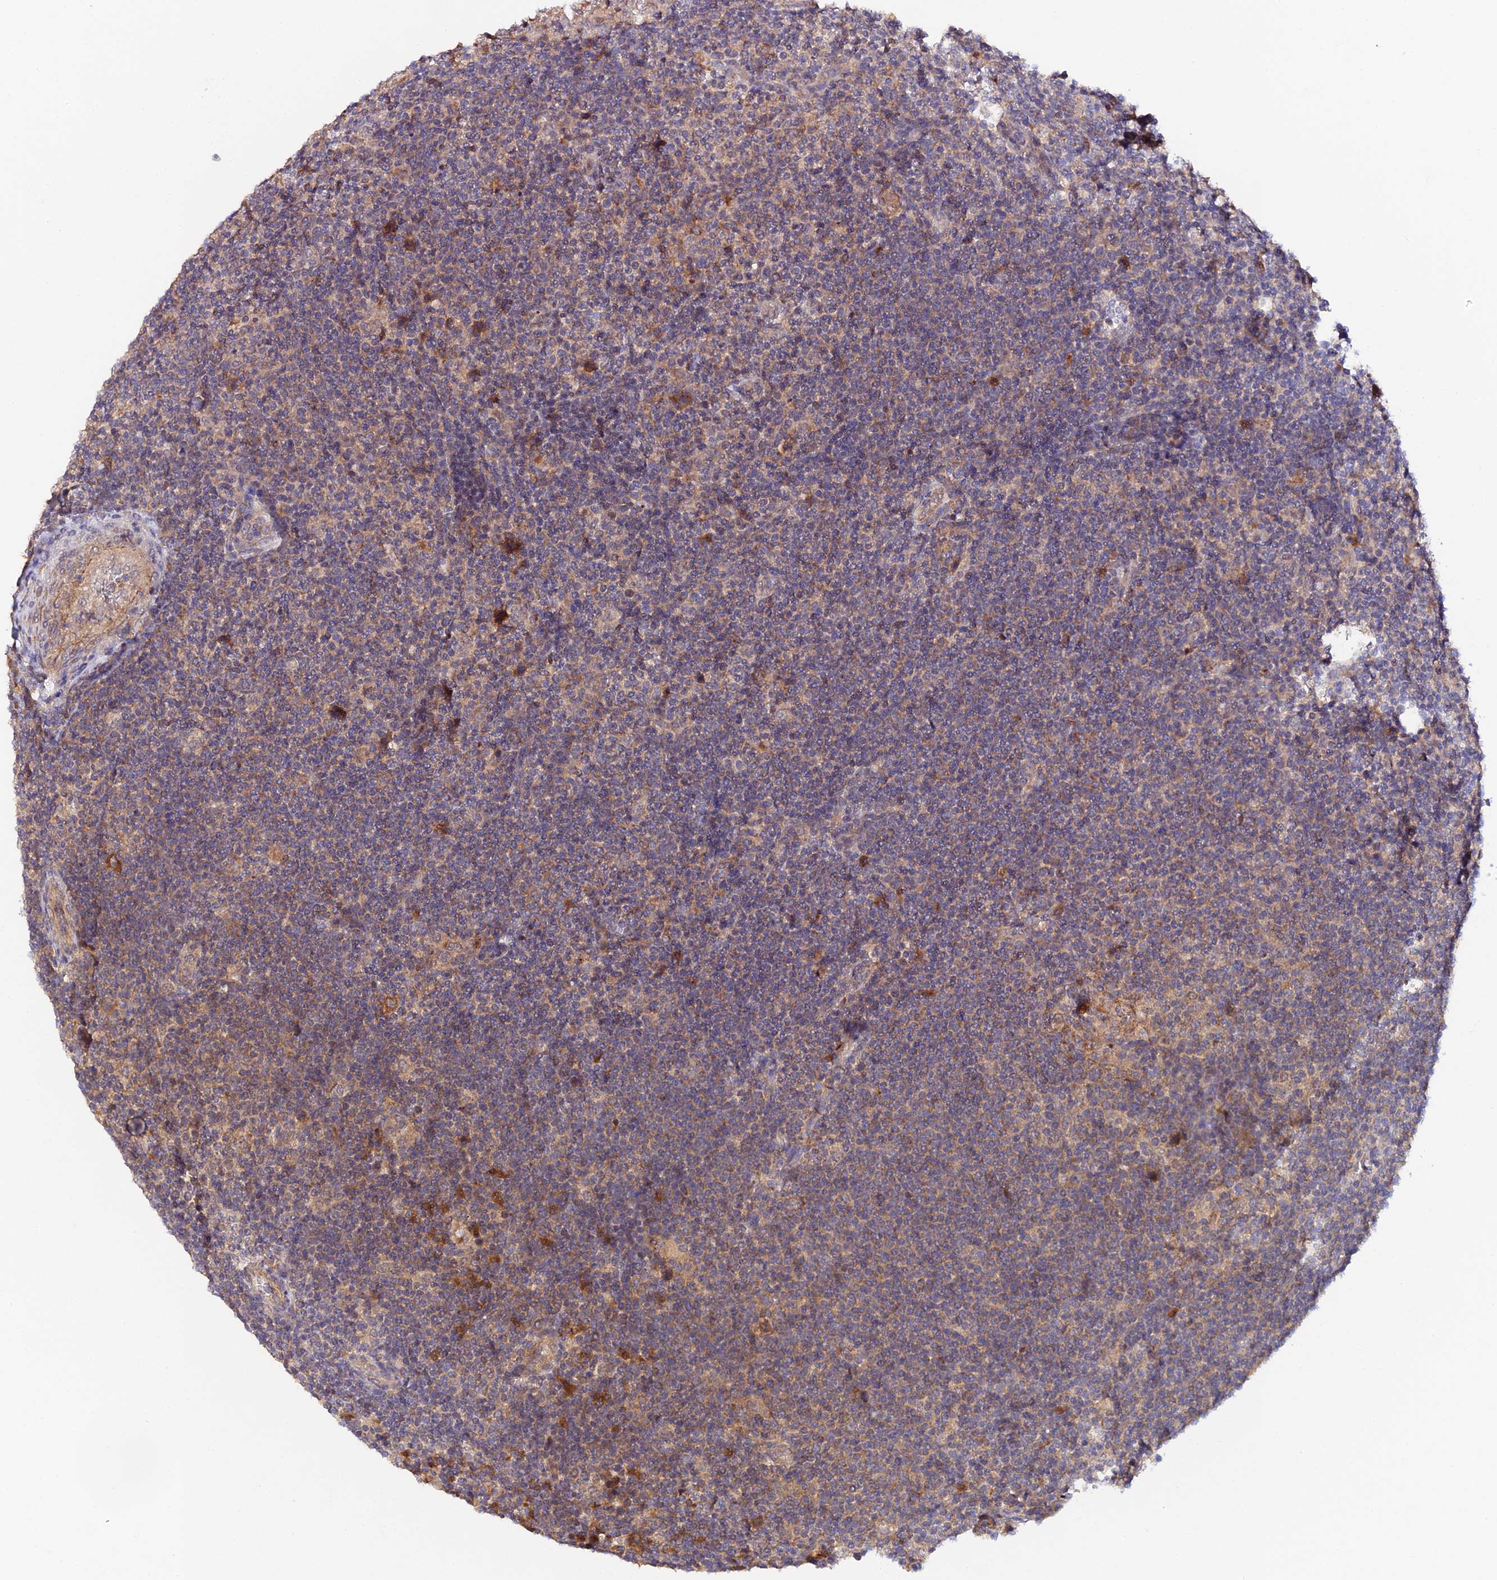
{"staining": {"intensity": "moderate", "quantity": "<25%", "location": "cytoplasmic/membranous"}, "tissue": "lymphoma", "cell_type": "Tumor cells", "image_type": "cancer", "snomed": [{"axis": "morphology", "description": "Hodgkin's disease, NOS"}, {"axis": "topography", "description": "Lymph node"}], "caption": "Tumor cells show moderate cytoplasmic/membranous positivity in about <25% of cells in Hodgkin's disease. The protein of interest is stained brown, and the nuclei are stained in blue (DAB (3,3'-diaminobenzidine) IHC with brightfield microscopy, high magnification).", "gene": "TRIM26", "patient": {"sex": "female", "age": 57}}